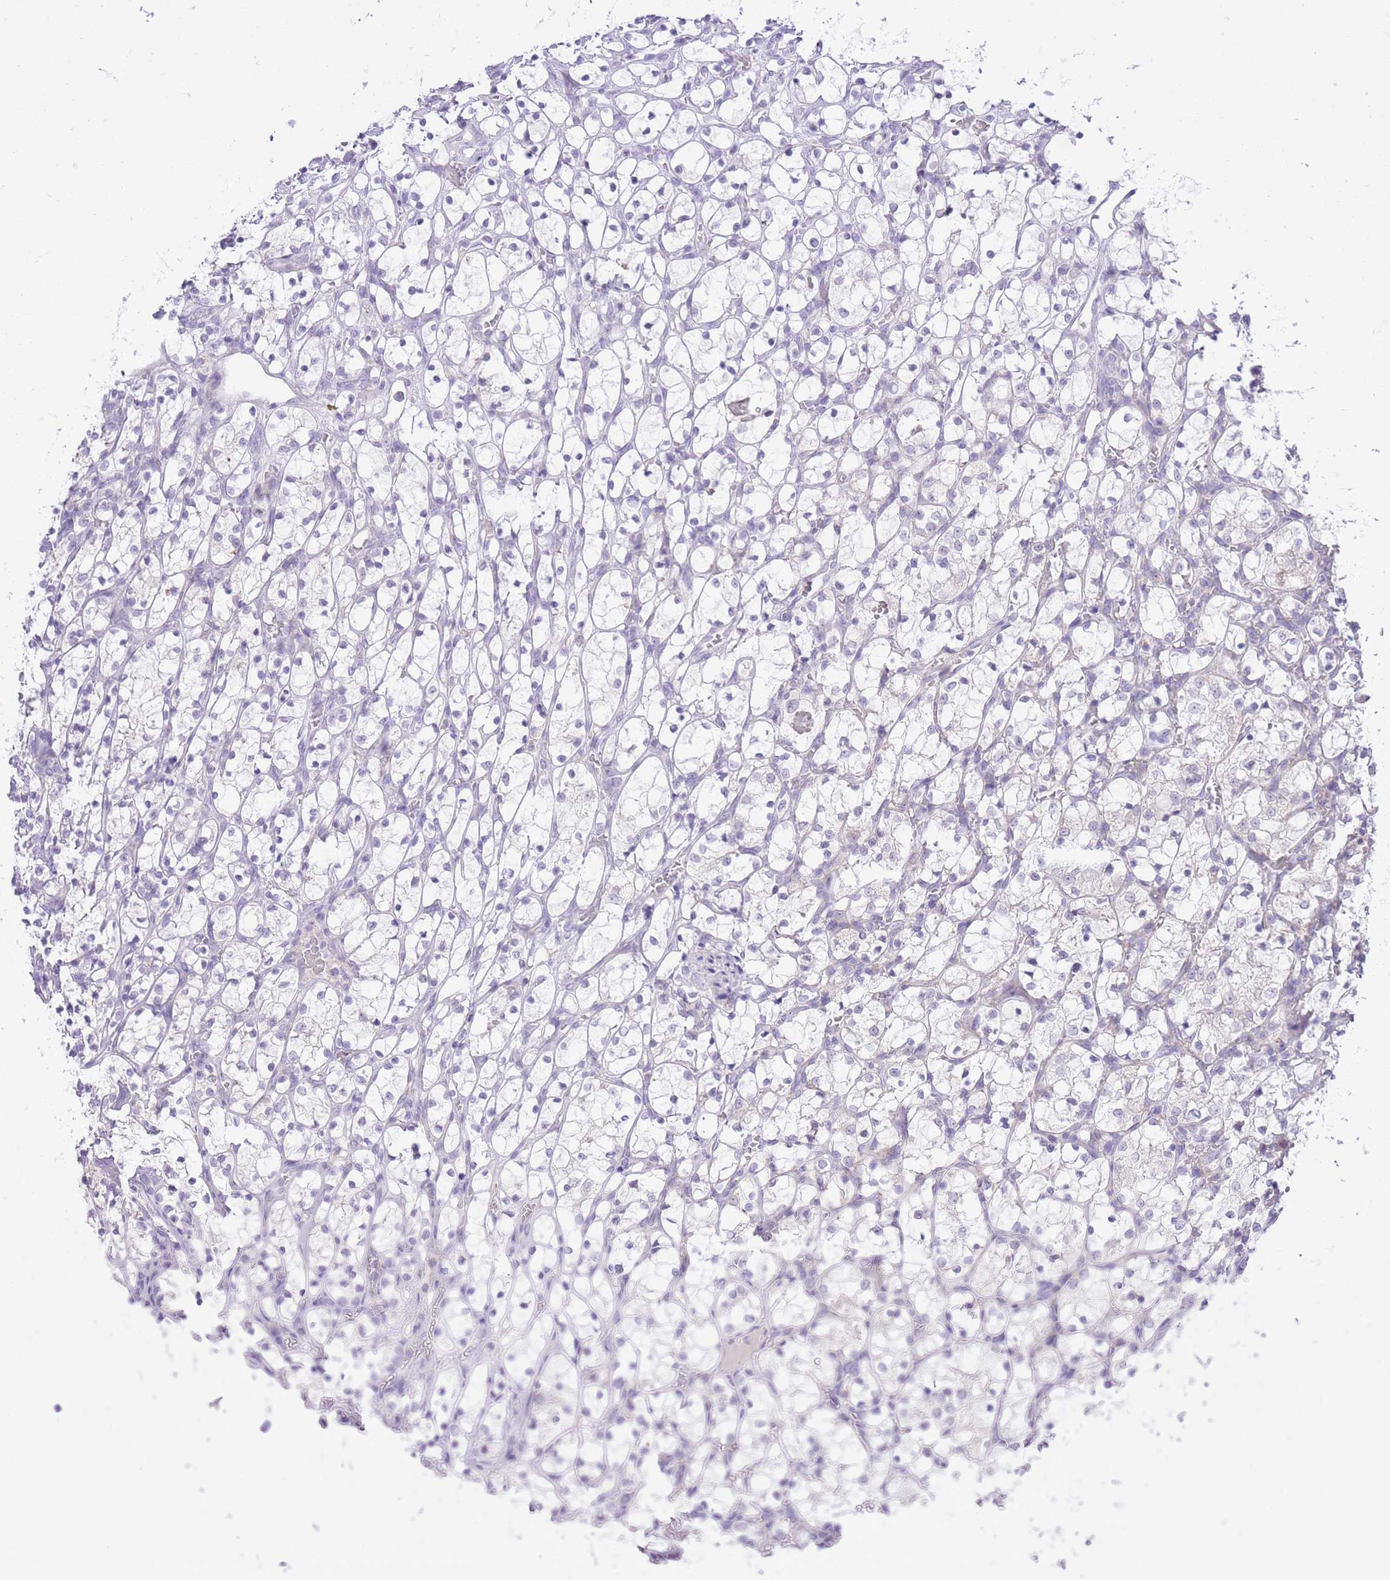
{"staining": {"intensity": "negative", "quantity": "none", "location": "none"}, "tissue": "renal cancer", "cell_type": "Tumor cells", "image_type": "cancer", "snomed": [{"axis": "morphology", "description": "Adenocarcinoma, NOS"}, {"axis": "topography", "description": "Kidney"}], "caption": "Image shows no protein positivity in tumor cells of renal adenocarcinoma tissue.", "gene": "DENND2D", "patient": {"sex": "female", "age": 69}}